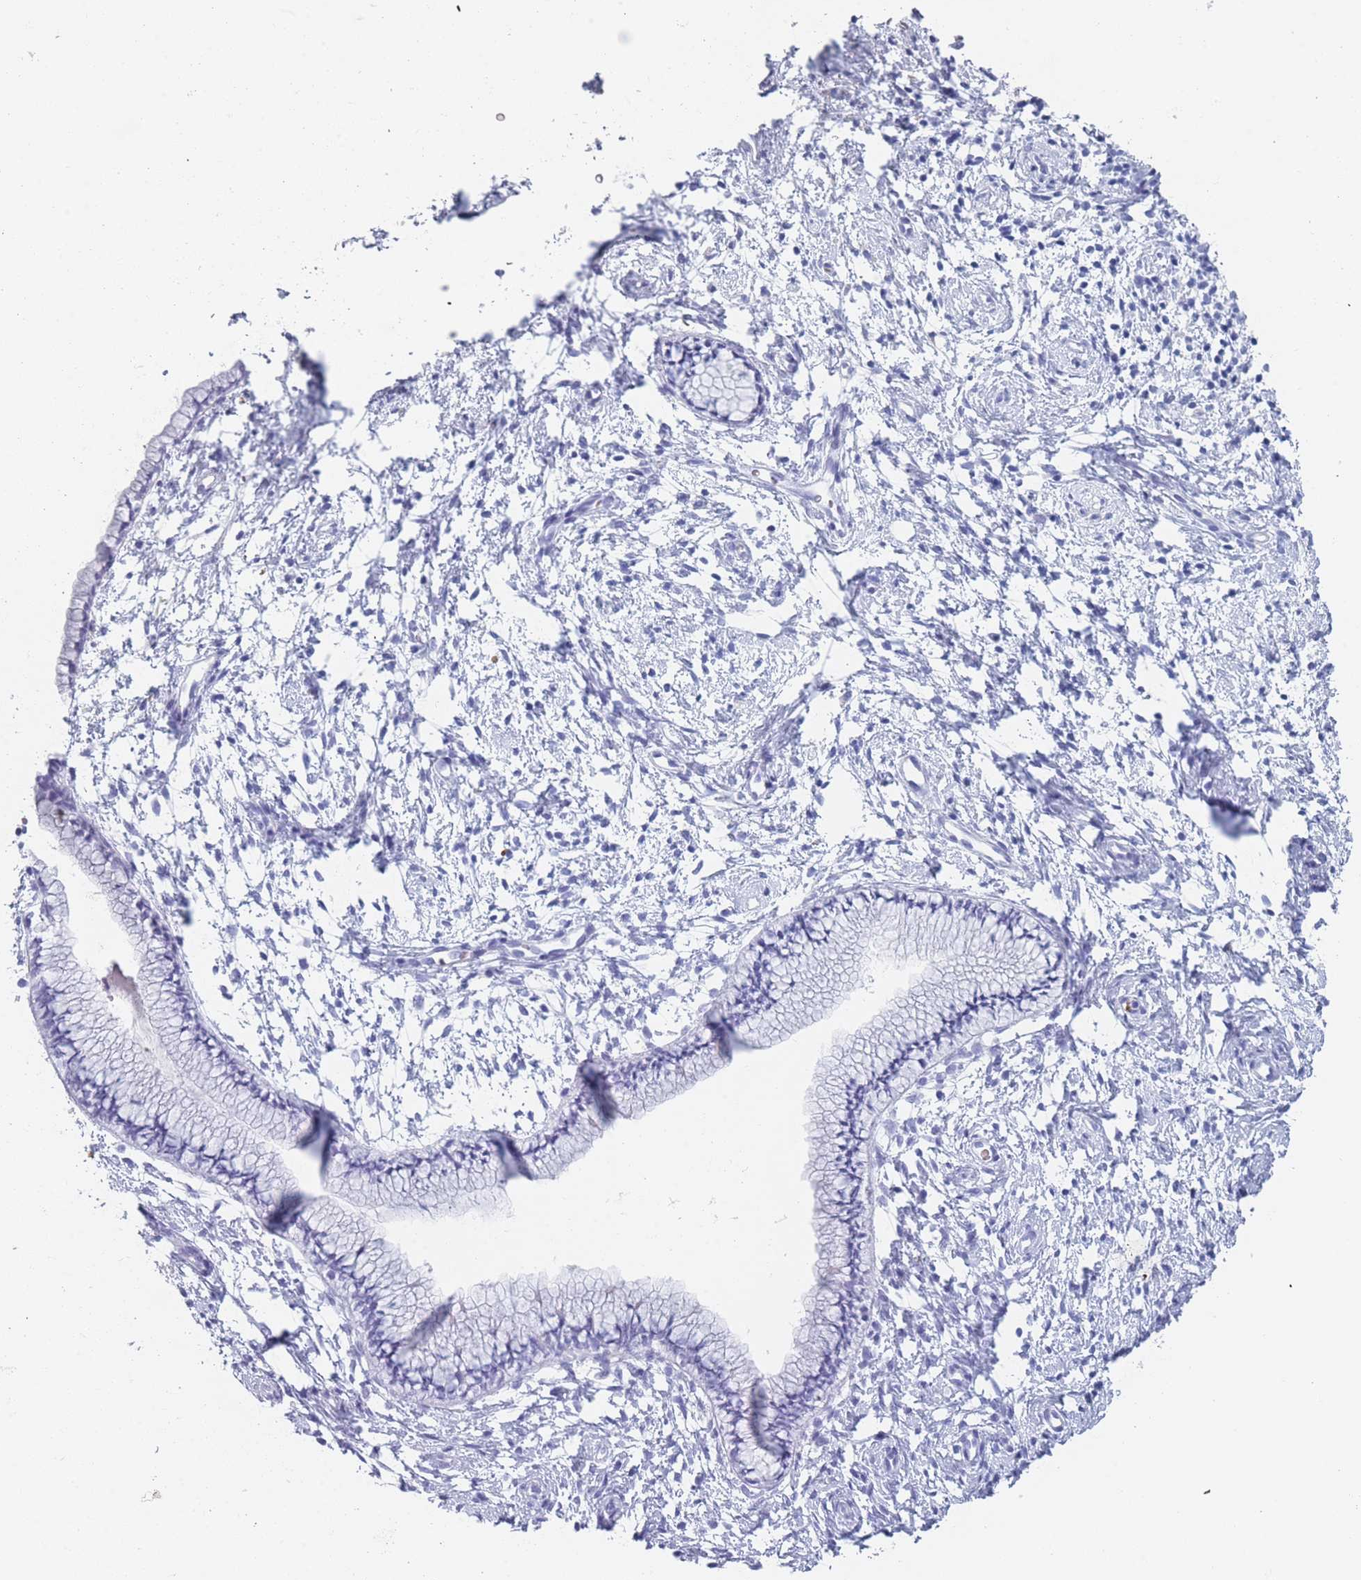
{"staining": {"intensity": "negative", "quantity": "none", "location": "none"}, "tissue": "cervix", "cell_type": "Glandular cells", "image_type": "normal", "snomed": [{"axis": "morphology", "description": "Normal tissue, NOS"}, {"axis": "topography", "description": "Cervix"}], "caption": "Human cervix stained for a protein using immunohistochemistry (IHC) demonstrates no positivity in glandular cells.", "gene": "OR5D16", "patient": {"sex": "female", "age": 57}}